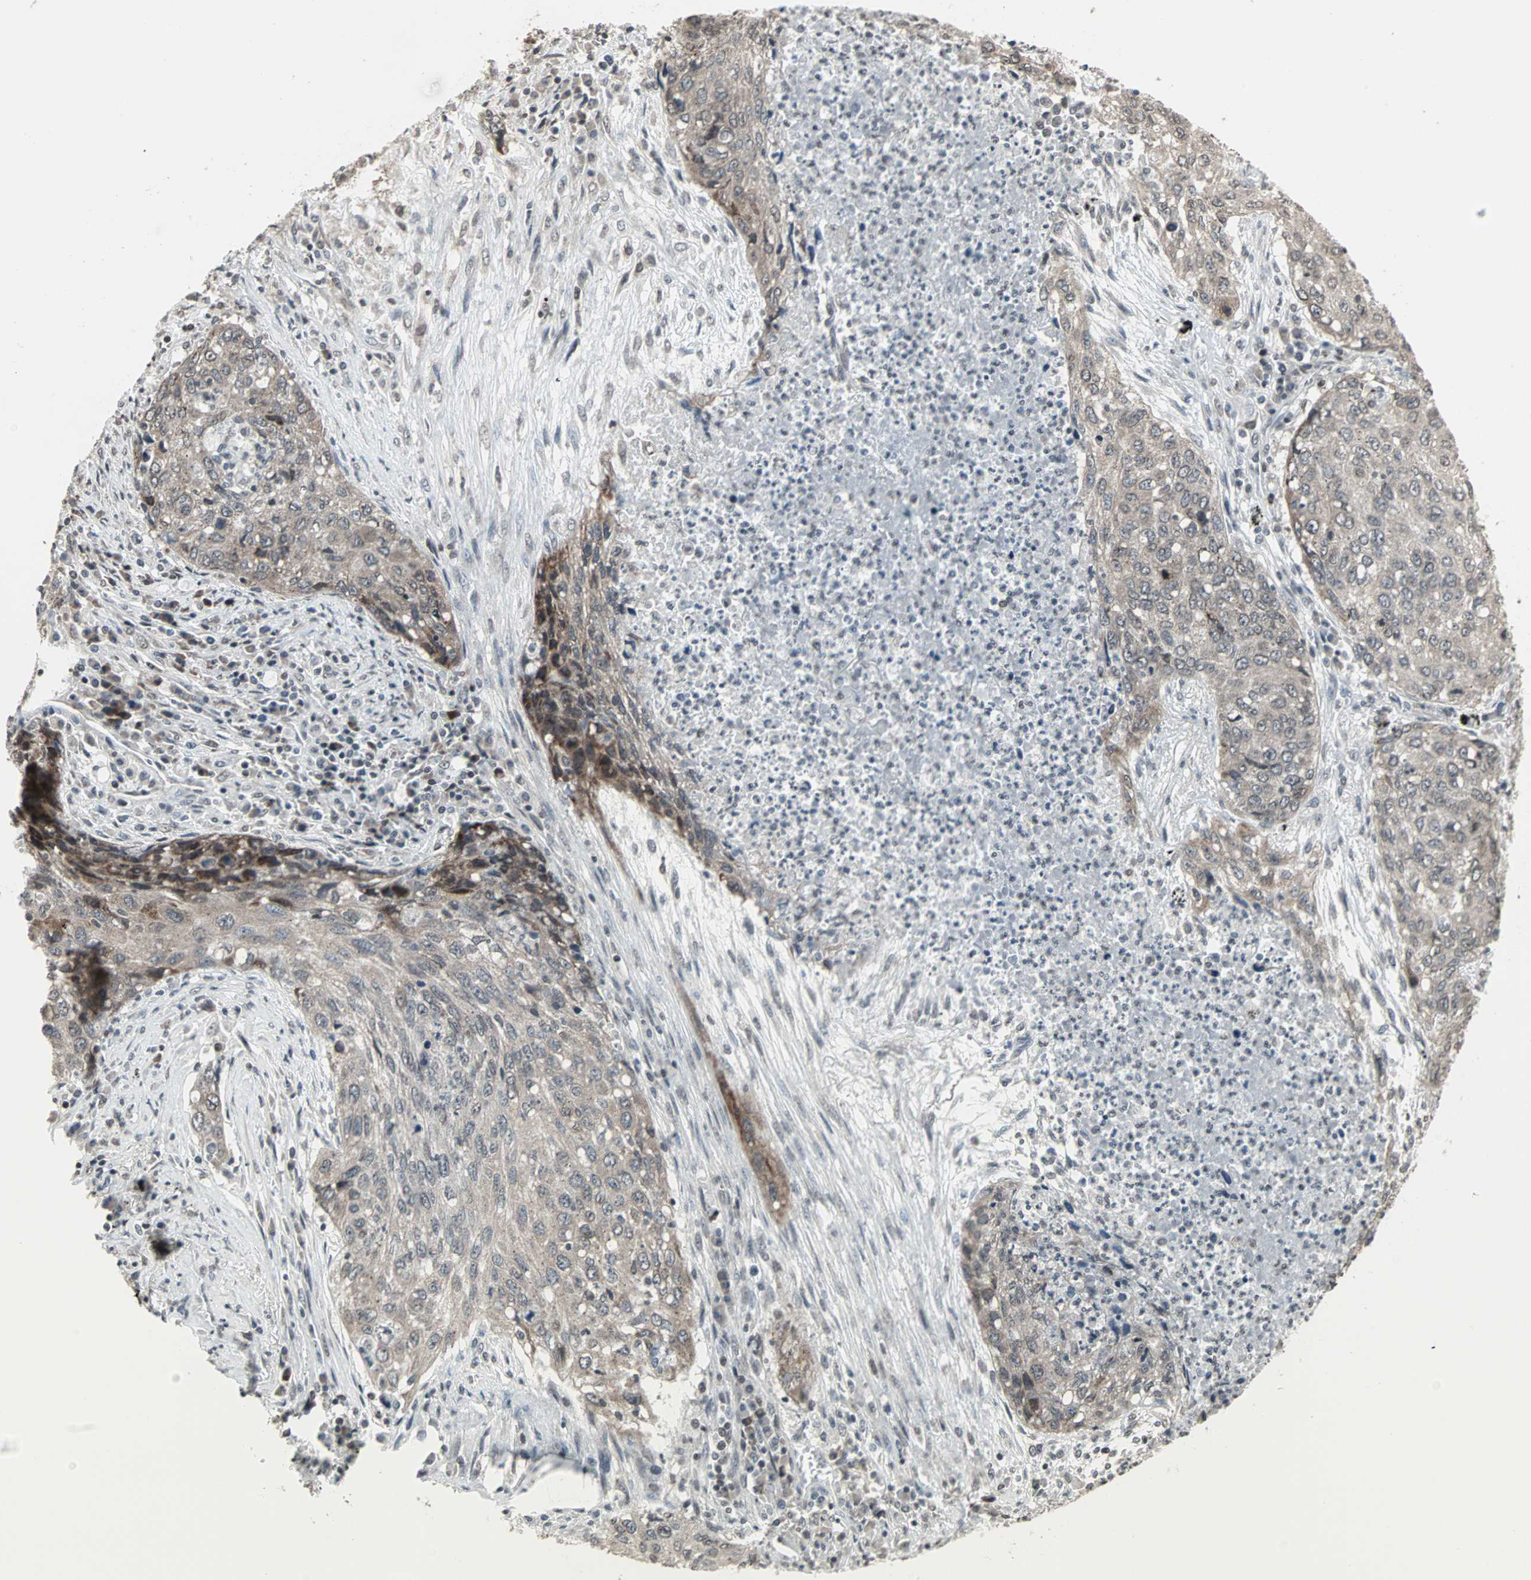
{"staining": {"intensity": "weak", "quantity": ">75%", "location": "cytoplasmic/membranous"}, "tissue": "lung cancer", "cell_type": "Tumor cells", "image_type": "cancer", "snomed": [{"axis": "morphology", "description": "Squamous cell carcinoma, NOS"}, {"axis": "topography", "description": "Lung"}], "caption": "A photomicrograph of human lung cancer stained for a protein shows weak cytoplasmic/membranous brown staining in tumor cells.", "gene": "CBLC", "patient": {"sex": "female", "age": 63}}